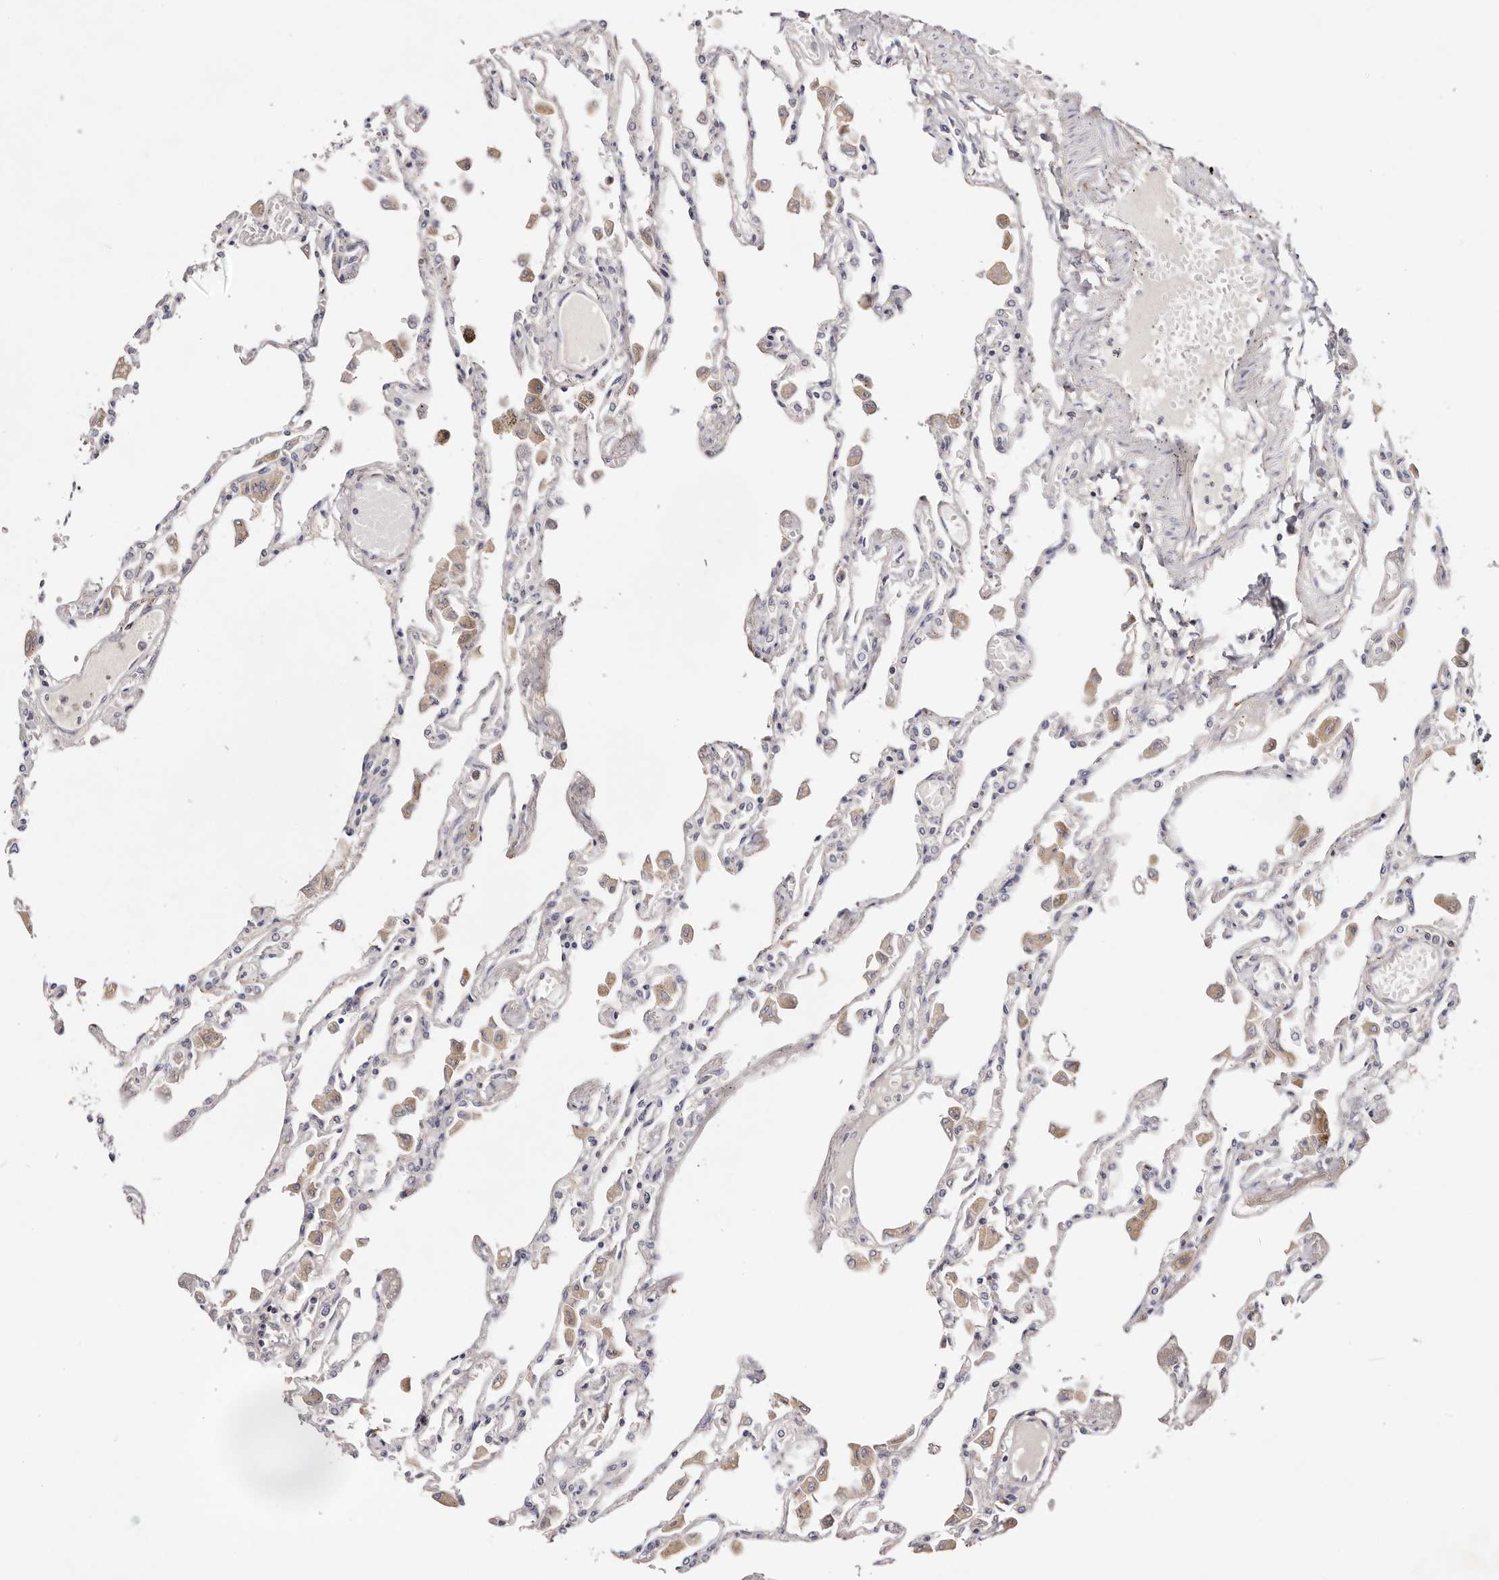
{"staining": {"intensity": "weak", "quantity": "<25%", "location": "cytoplasmic/membranous"}, "tissue": "lung", "cell_type": "Alveolar cells", "image_type": "normal", "snomed": [{"axis": "morphology", "description": "Normal tissue, NOS"}, {"axis": "topography", "description": "Bronchus"}, {"axis": "topography", "description": "Lung"}], "caption": "Alveolar cells show no significant expression in benign lung. (Brightfield microscopy of DAB IHC at high magnification).", "gene": "GNA13", "patient": {"sex": "female", "age": 49}}